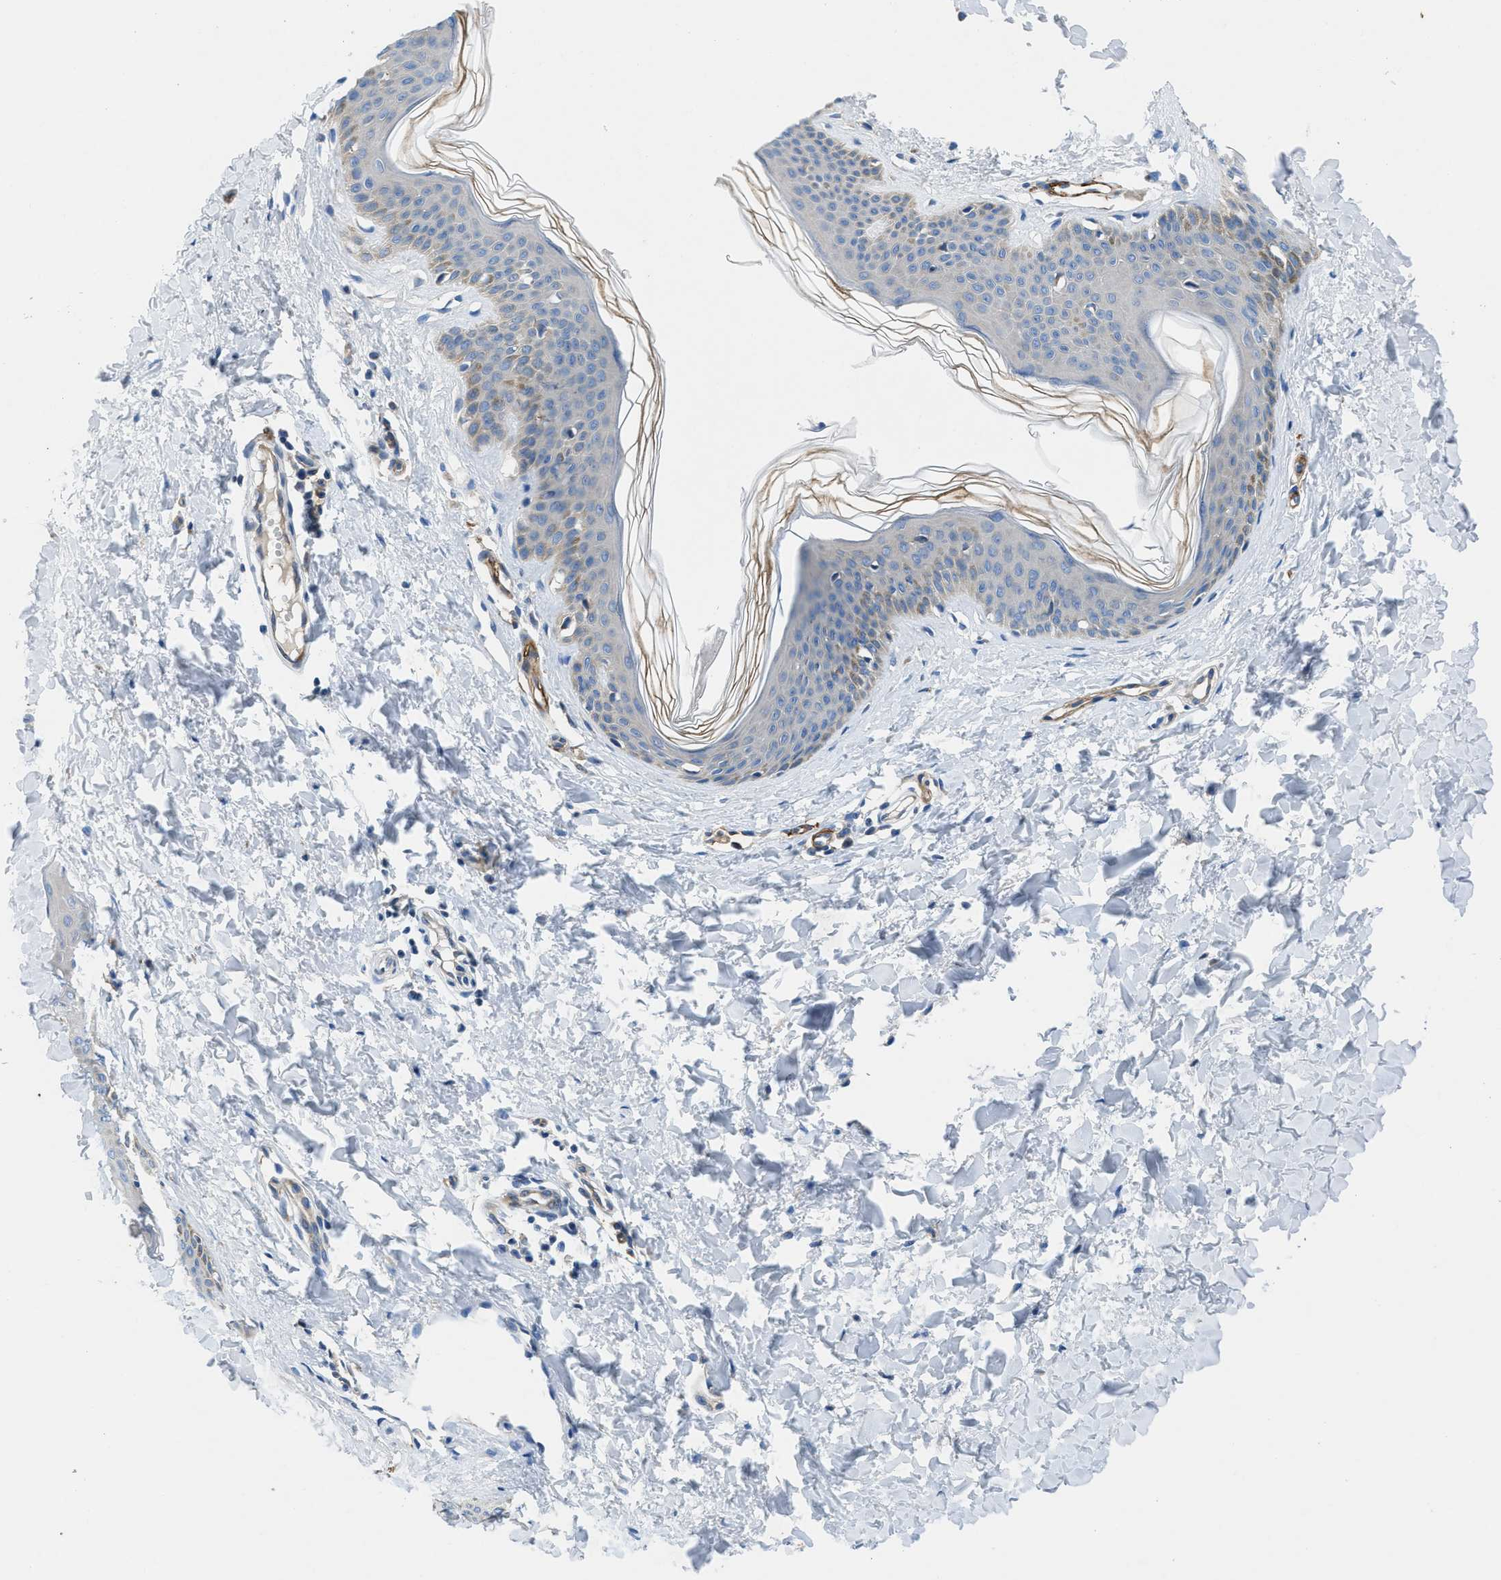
{"staining": {"intensity": "negative", "quantity": "none", "location": "none"}, "tissue": "skin", "cell_type": "Fibroblasts", "image_type": "normal", "snomed": [{"axis": "morphology", "description": "Normal tissue, NOS"}, {"axis": "topography", "description": "Skin"}], "caption": "IHC photomicrograph of unremarkable skin: skin stained with DAB (3,3'-diaminobenzidine) exhibits no significant protein expression in fibroblasts.", "gene": "PGR", "patient": {"sex": "female", "age": 17}}